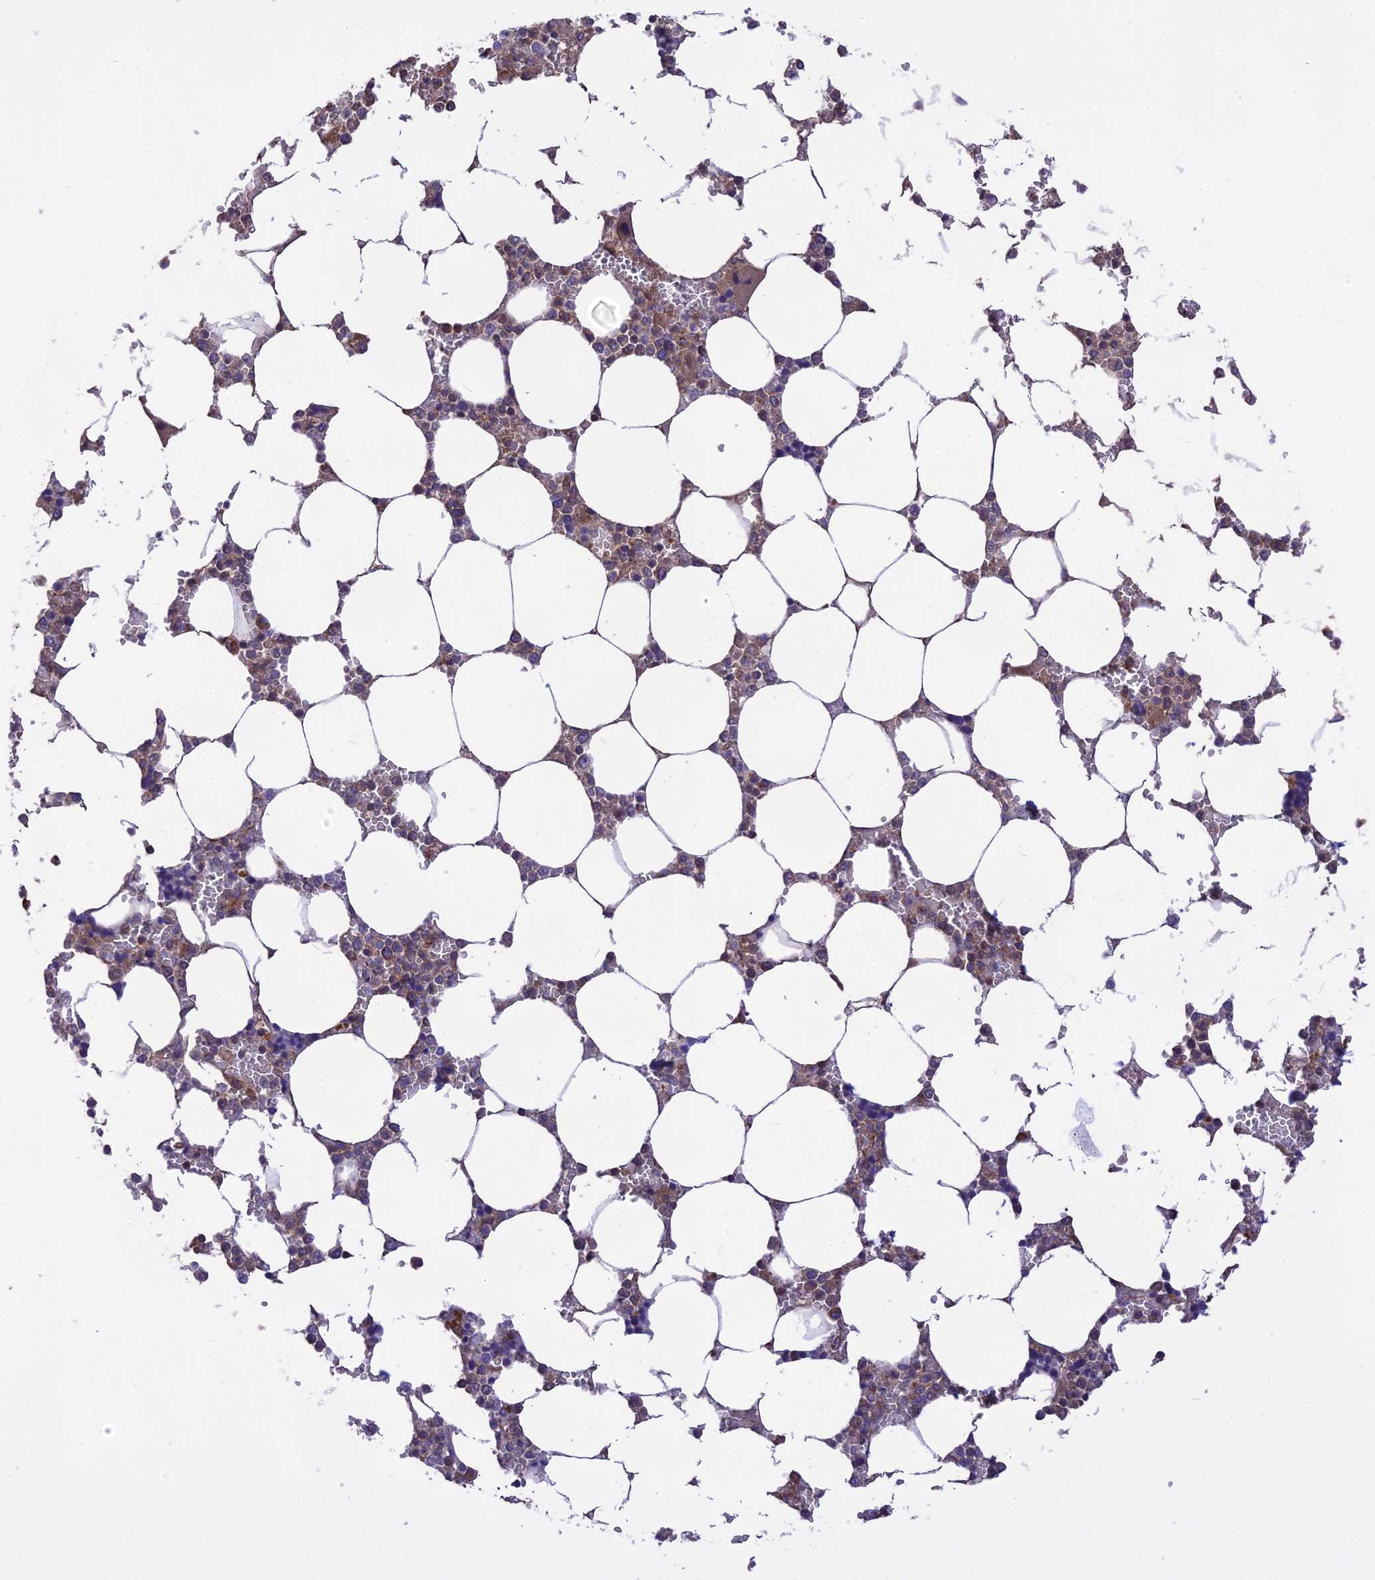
{"staining": {"intensity": "moderate", "quantity": "<25%", "location": "cytoplasmic/membranous"}, "tissue": "bone marrow", "cell_type": "Hematopoietic cells", "image_type": "normal", "snomed": [{"axis": "morphology", "description": "Normal tissue, NOS"}, {"axis": "topography", "description": "Bone marrow"}], "caption": "Approximately <25% of hematopoietic cells in benign bone marrow show moderate cytoplasmic/membranous protein positivity as visualized by brown immunohistochemical staining.", "gene": "NUDT8", "patient": {"sex": "male", "age": 64}}